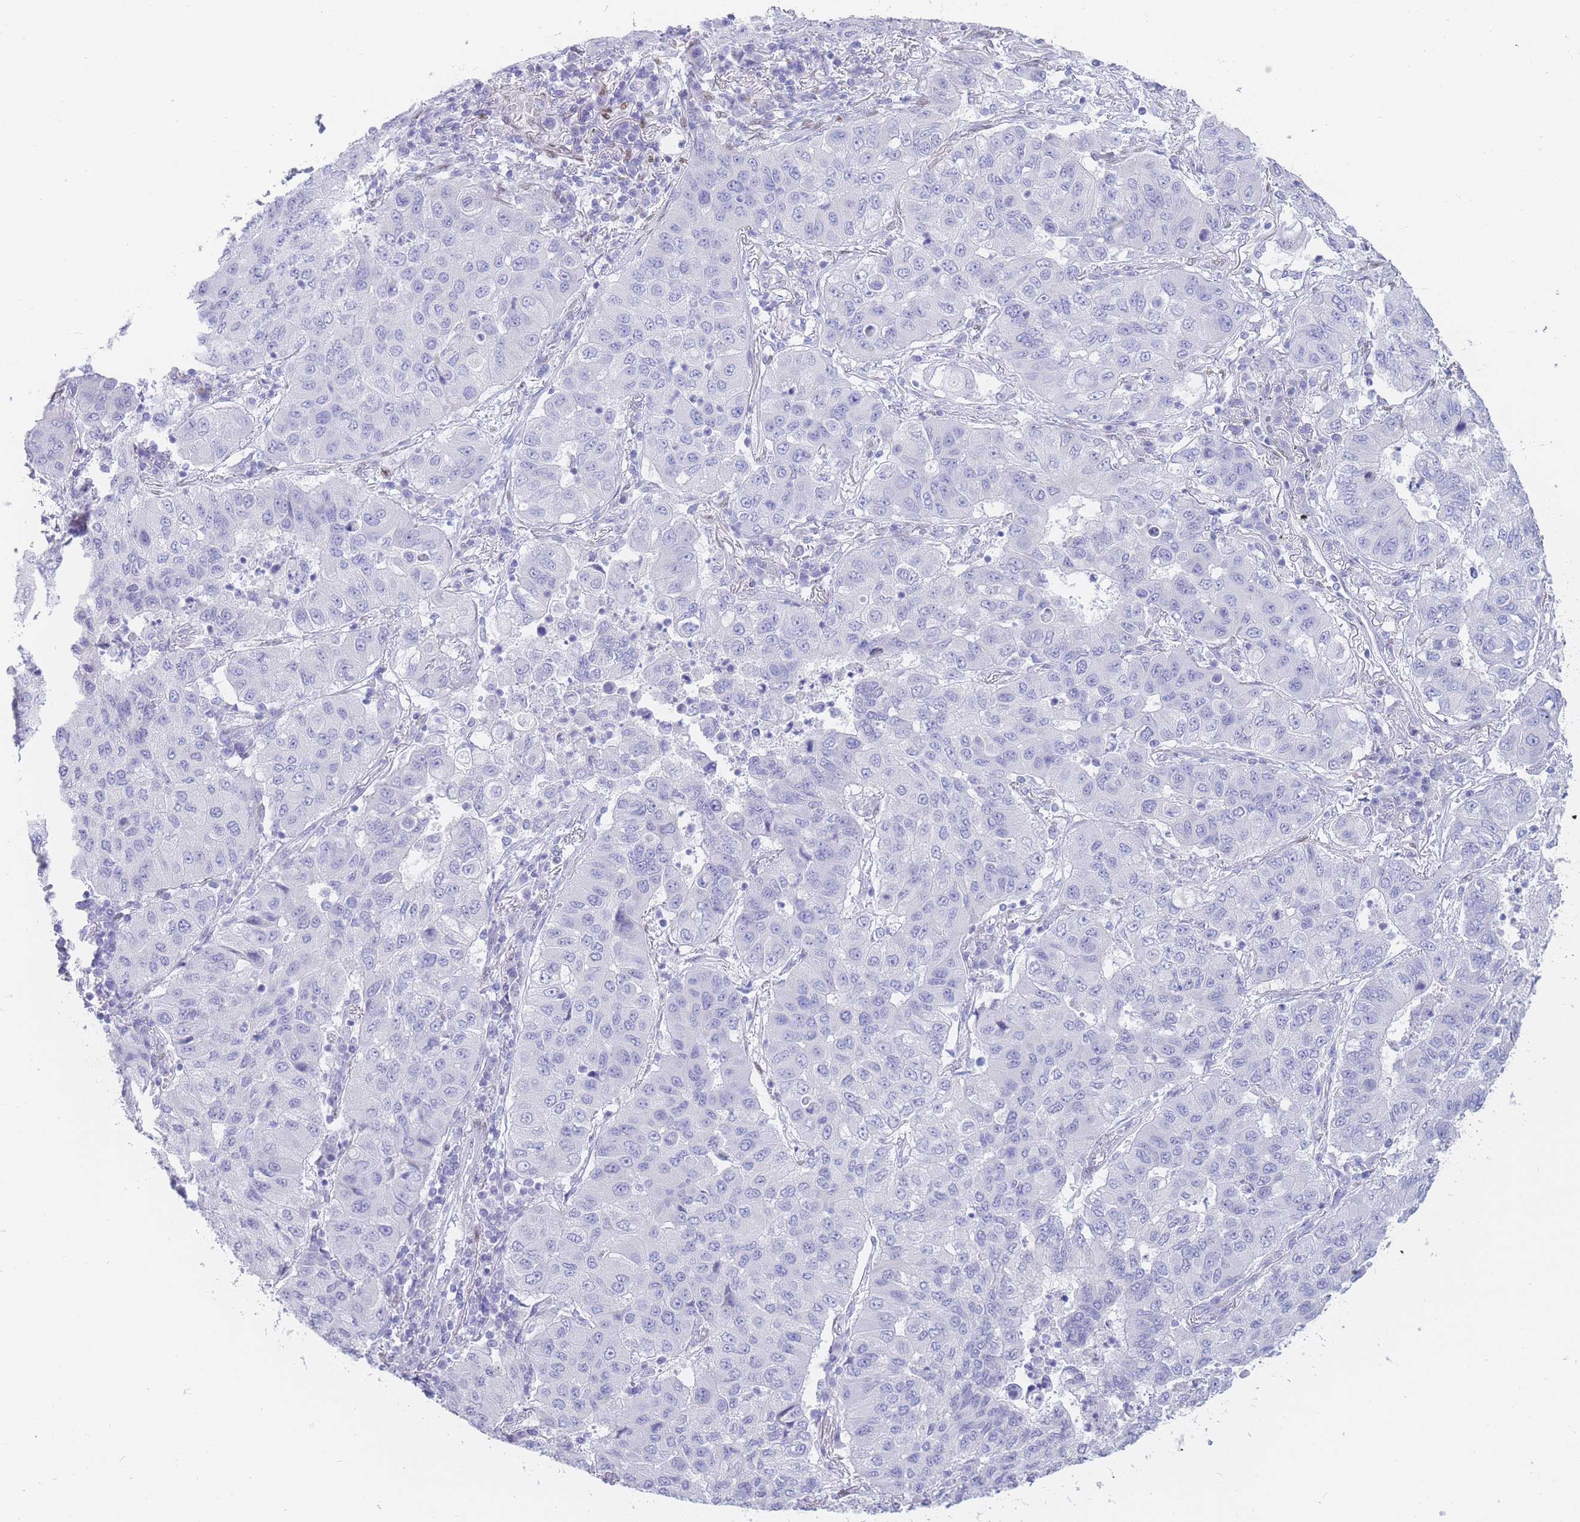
{"staining": {"intensity": "negative", "quantity": "none", "location": "none"}, "tissue": "lung cancer", "cell_type": "Tumor cells", "image_type": "cancer", "snomed": [{"axis": "morphology", "description": "Squamous cell carcinoma, NOS"}, {"axis": "topography", "description": "Lung"}], "caption": "Immunohistochemical staining of human lung cancer reveals no significant positivity in tumor cells. (DAB (3,3'-diaminobenzidine) immunohistochemistry visualized using brightfield microscopy, high magnification).", "gene": "PSMB5", "patient": {"sex": "male", "age": 74}}